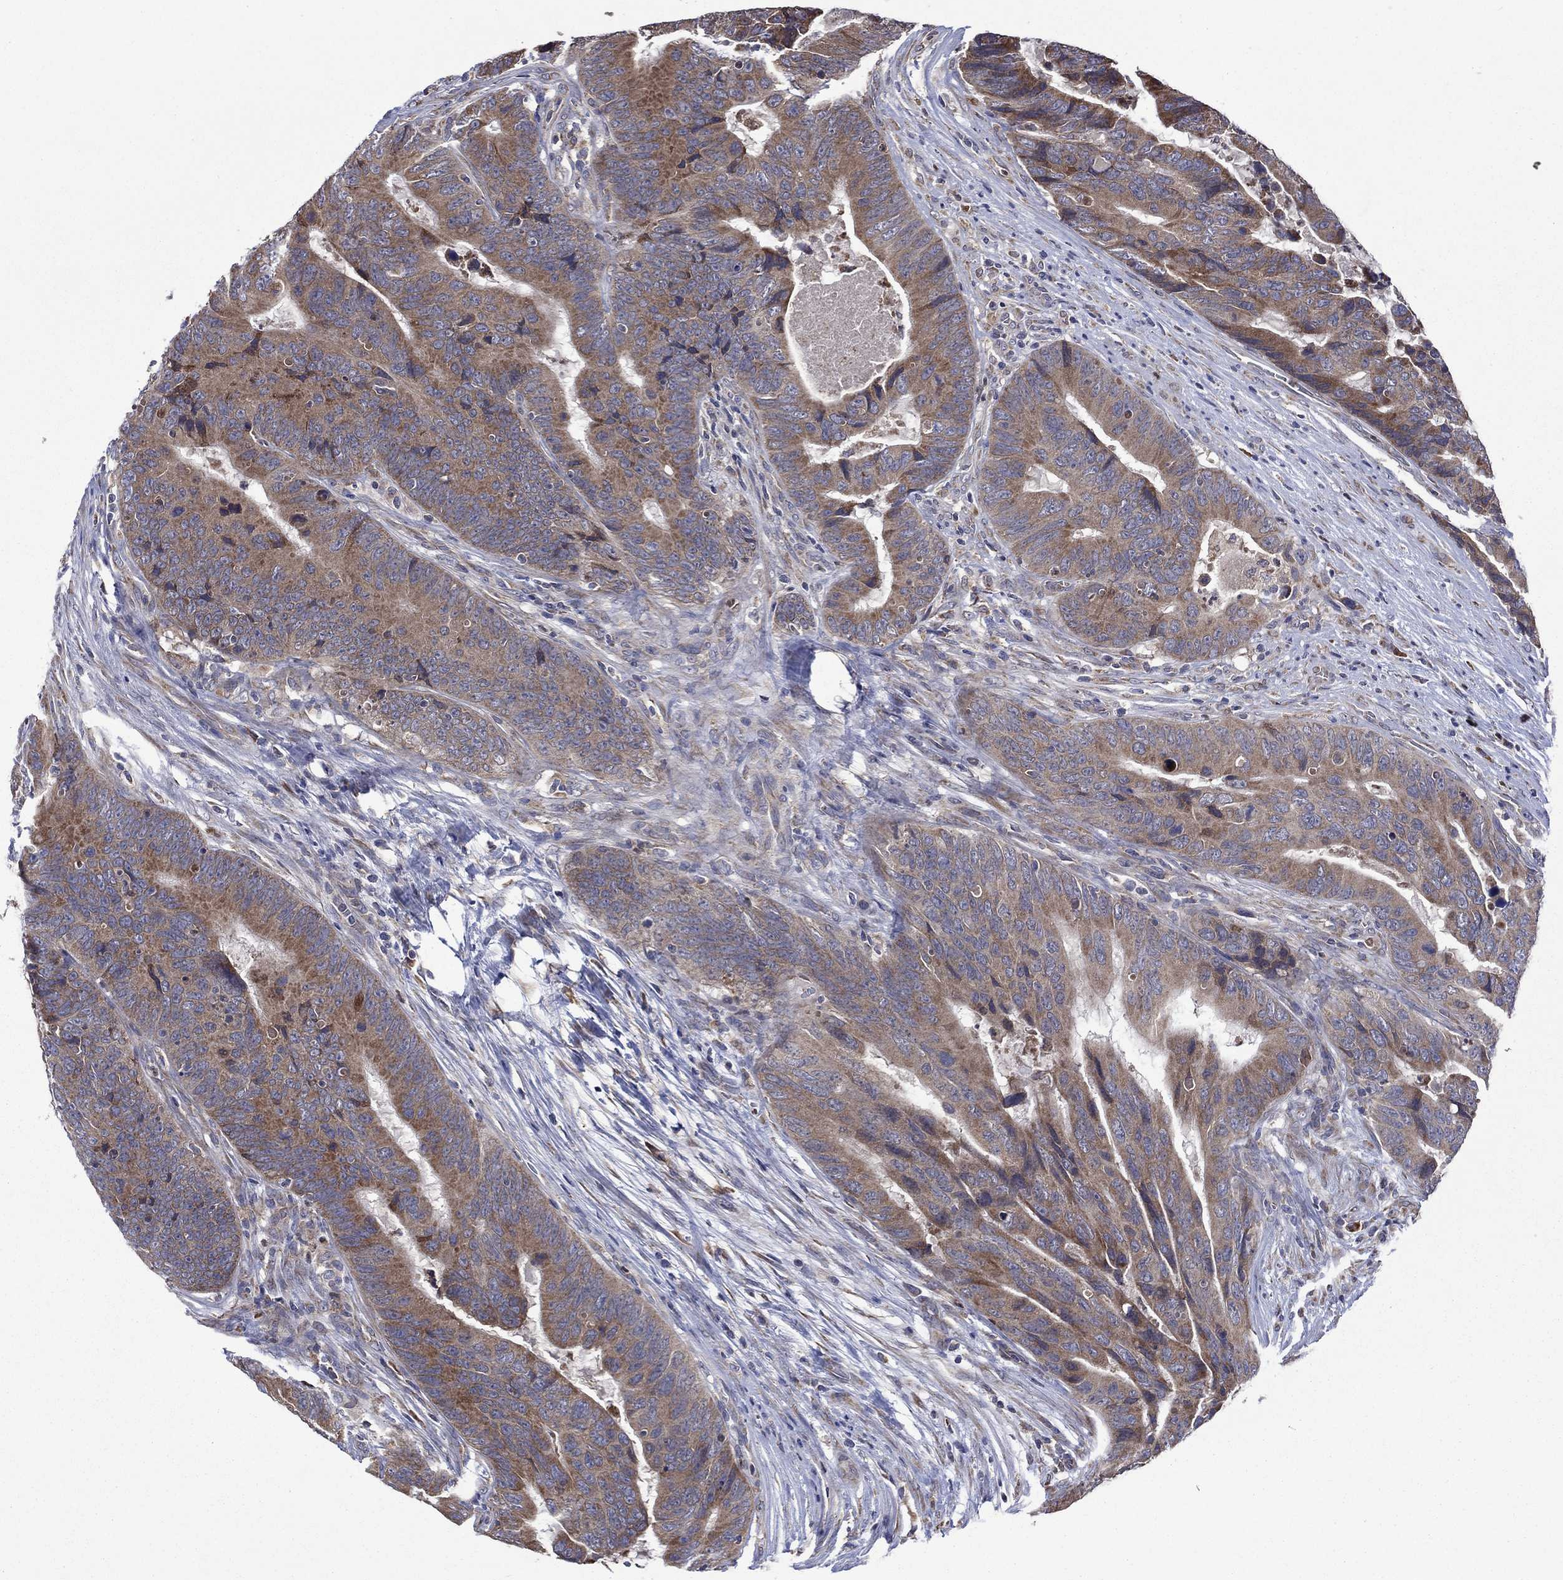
{"staining": {"intensity": "moderate", "quantity": ">75%", "location": "cytoplasmic/membranous"}, "tissue": "colorectal cancer", "cell_type": "Tumor cells", "image_type": "cancer", "snomed": [{"axis": "morphology", "description": "Adenocarcinoma, NOS"}, {"axis": "topography", "description": "Colon"}], "caption": "DAB (3,3'-diaminobenzidine) immunohistochemical staining of human colorectal cancer reveals moderate cytoplasmic/membranous protein positivity in approximately >75% of tumor cells. The staining was performed using DAB (3,3'-diaminobenzidine), with brown indicating positive protein expression. Nuclei are stained blue with hematoxylin.", "gene": "FURIN", "patient": {"sex": "female", "age": 56}}